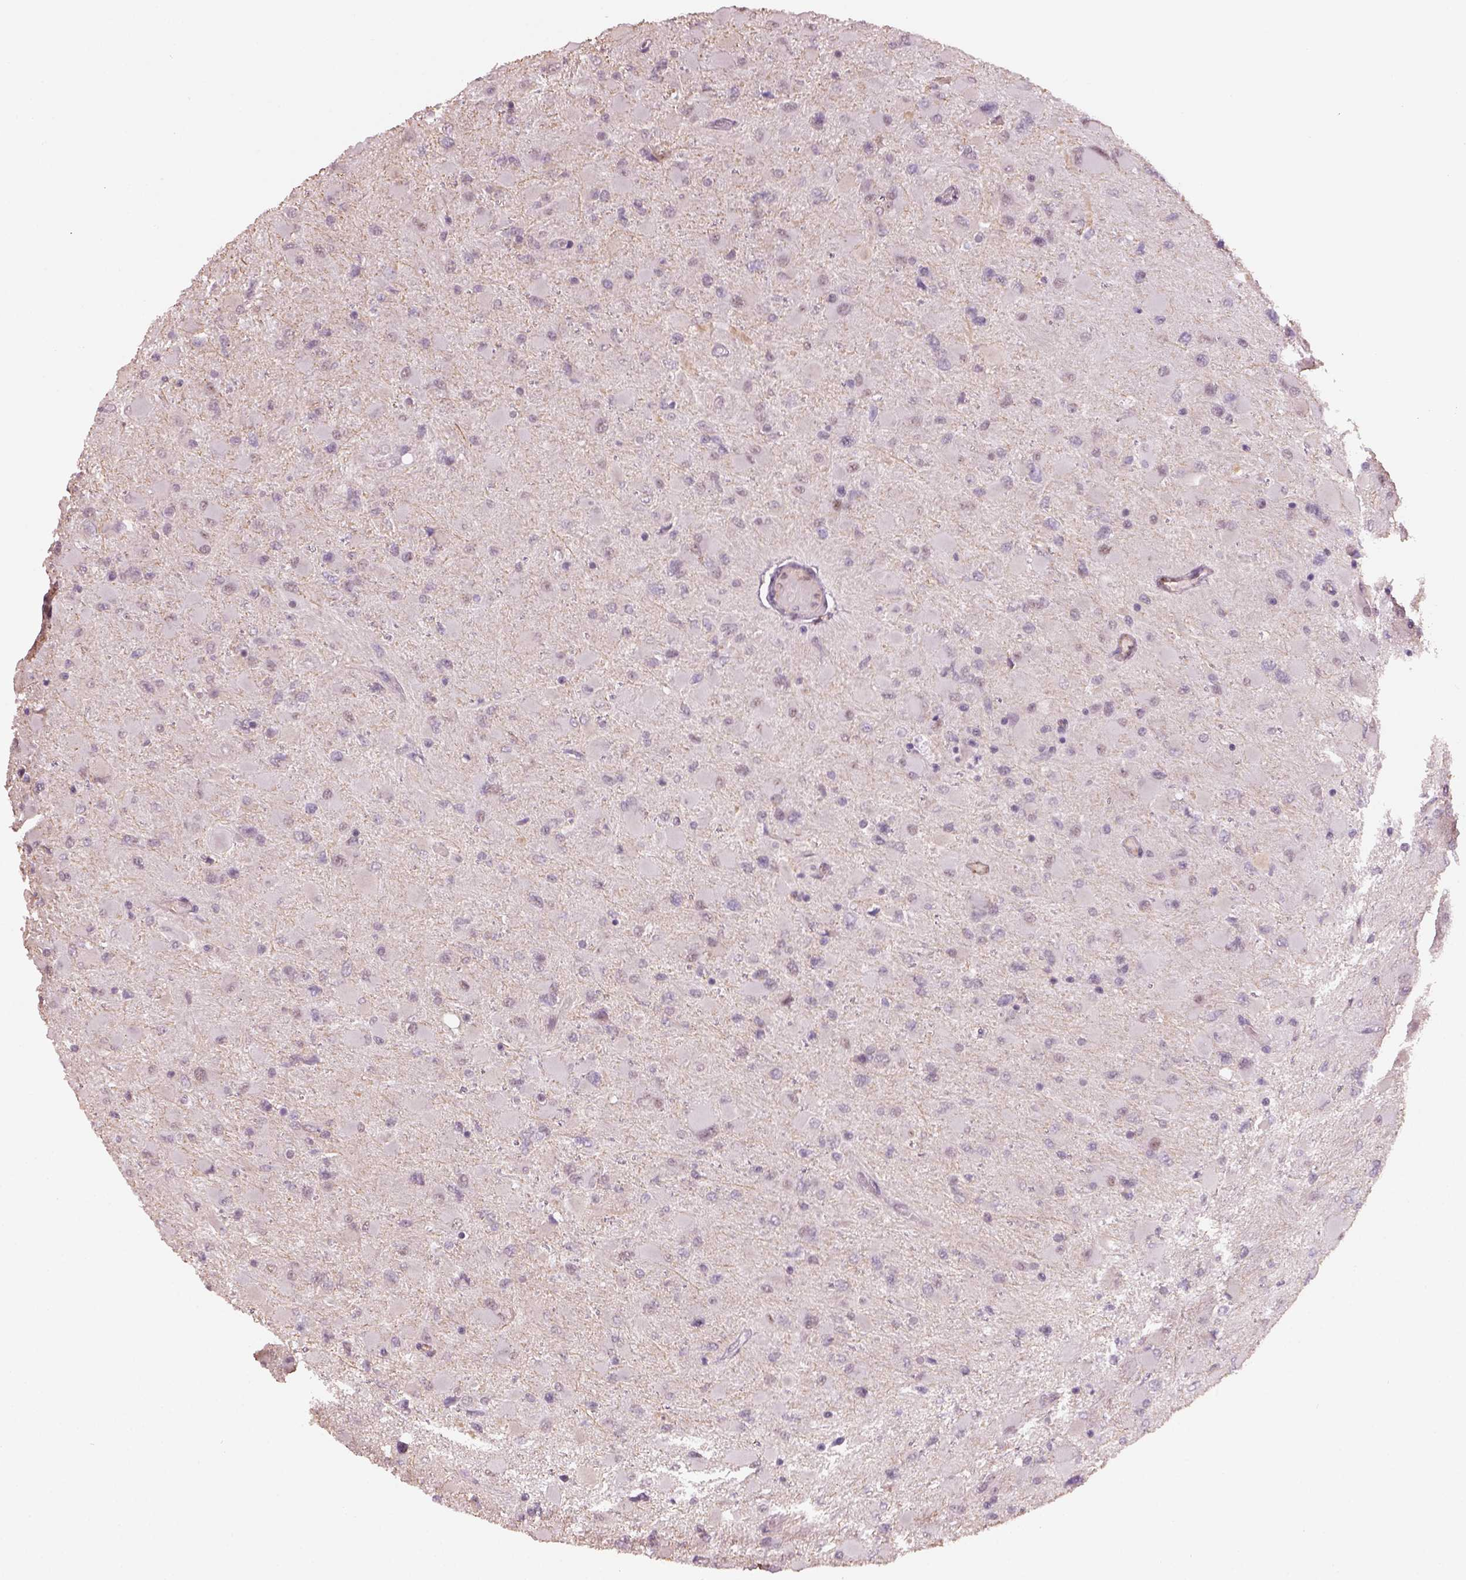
{"staining": {"intensity": "negative", "quantity": "none", "location": "none"}, "tissue": "glioma", "cell_type": "Tumor cells", "image_type": "cancer", "snomed": [{"axis": "morphology", "description": "Glioma, malignant, High grade"}, {"axis": "topography", "description": "Cerebral cortex"}], "caption": "Immunohistochemistry (IHC) photomicrograph of neoplastic tissue: malignant glioma (high-grade) stained with DAB demonstrates no significant protein expression in tumor cells.", "gene": "NAT8", "patient": {"sex": "female", "age": 36}}